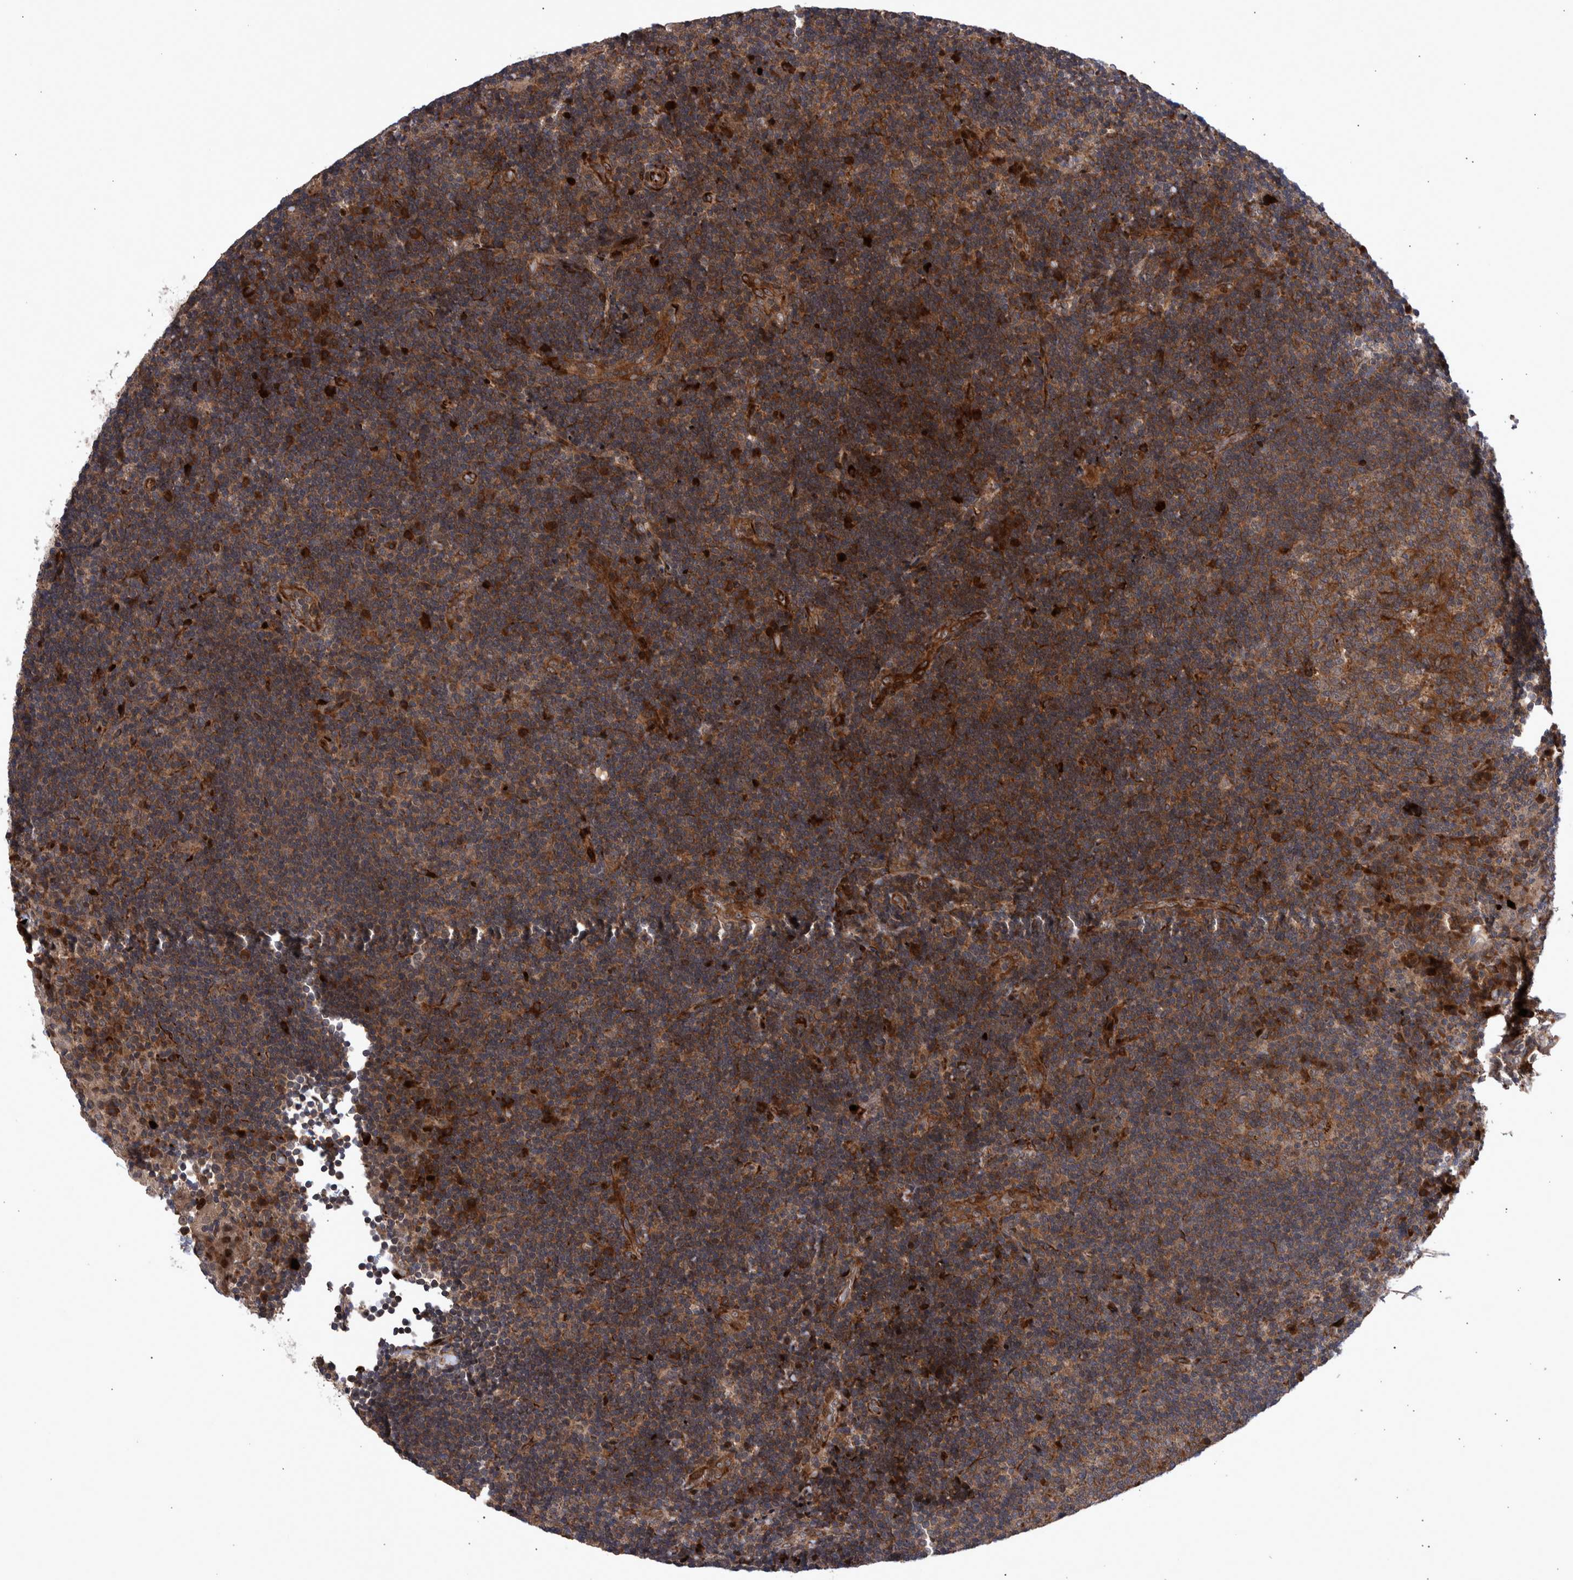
{"staining": {"intensity": "moderate", "quantity": ">75%", "location": "cytoplasmic/membranous"}, "tissue": "lymphoma", "cell_type": "Tumor cells", "image_type": "cancer", "snomed": [{"axis": "morphology", "description": "Malignant lymphoma, non-Hodgkin's type, High grade"}, {"axis": "topography", "description": "Tonsil"}], "caption": "Immunohistochemistry micrograph of human lymphoma stained for a protein (brown), which exhibits medium levels of moderate cytoplasmic/membranous staining in about >75% of tumor cells.", "gene": "SHISA6", "patient": {"sex": "female", "age": 36}}